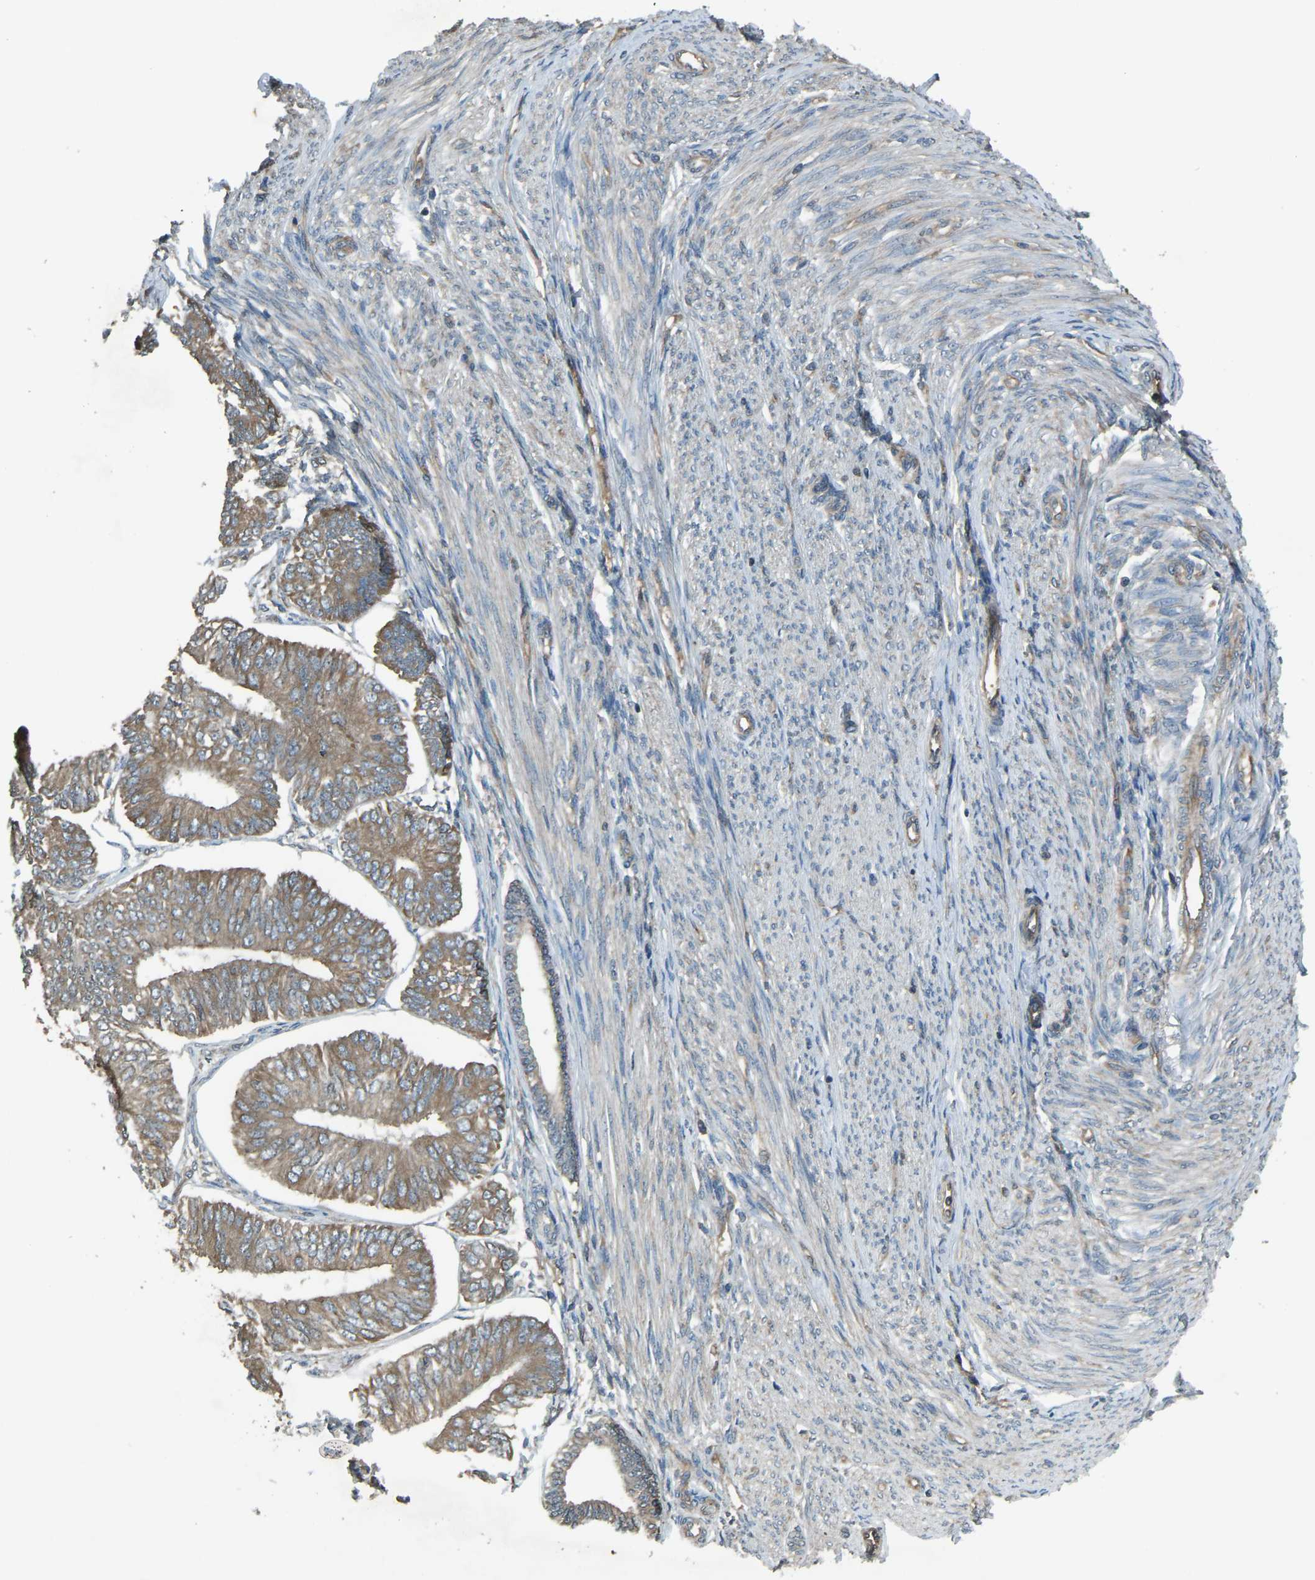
{"staining": {"intensity": "moderate", "quantity": ">75%", "location": "cytoplasmic/membranous"}, "tissue": "endometrial cancer", "cell_type": "Tumor cells", "image_type": "cancer", "snomed": [{"axis": "morphology", "description": "Adenocarcinoma, NOS"}, {"axis": "topography", "description": "Endometrium"}], "caption": "This photomicrograph shows IHC staining of endometrial cancer, with medium moderate cytoplasmic/membranous staining in approximately >75% of tumor cells.", "gene": "AIMP1", "patient": {"sex": "female", "age": 58}}